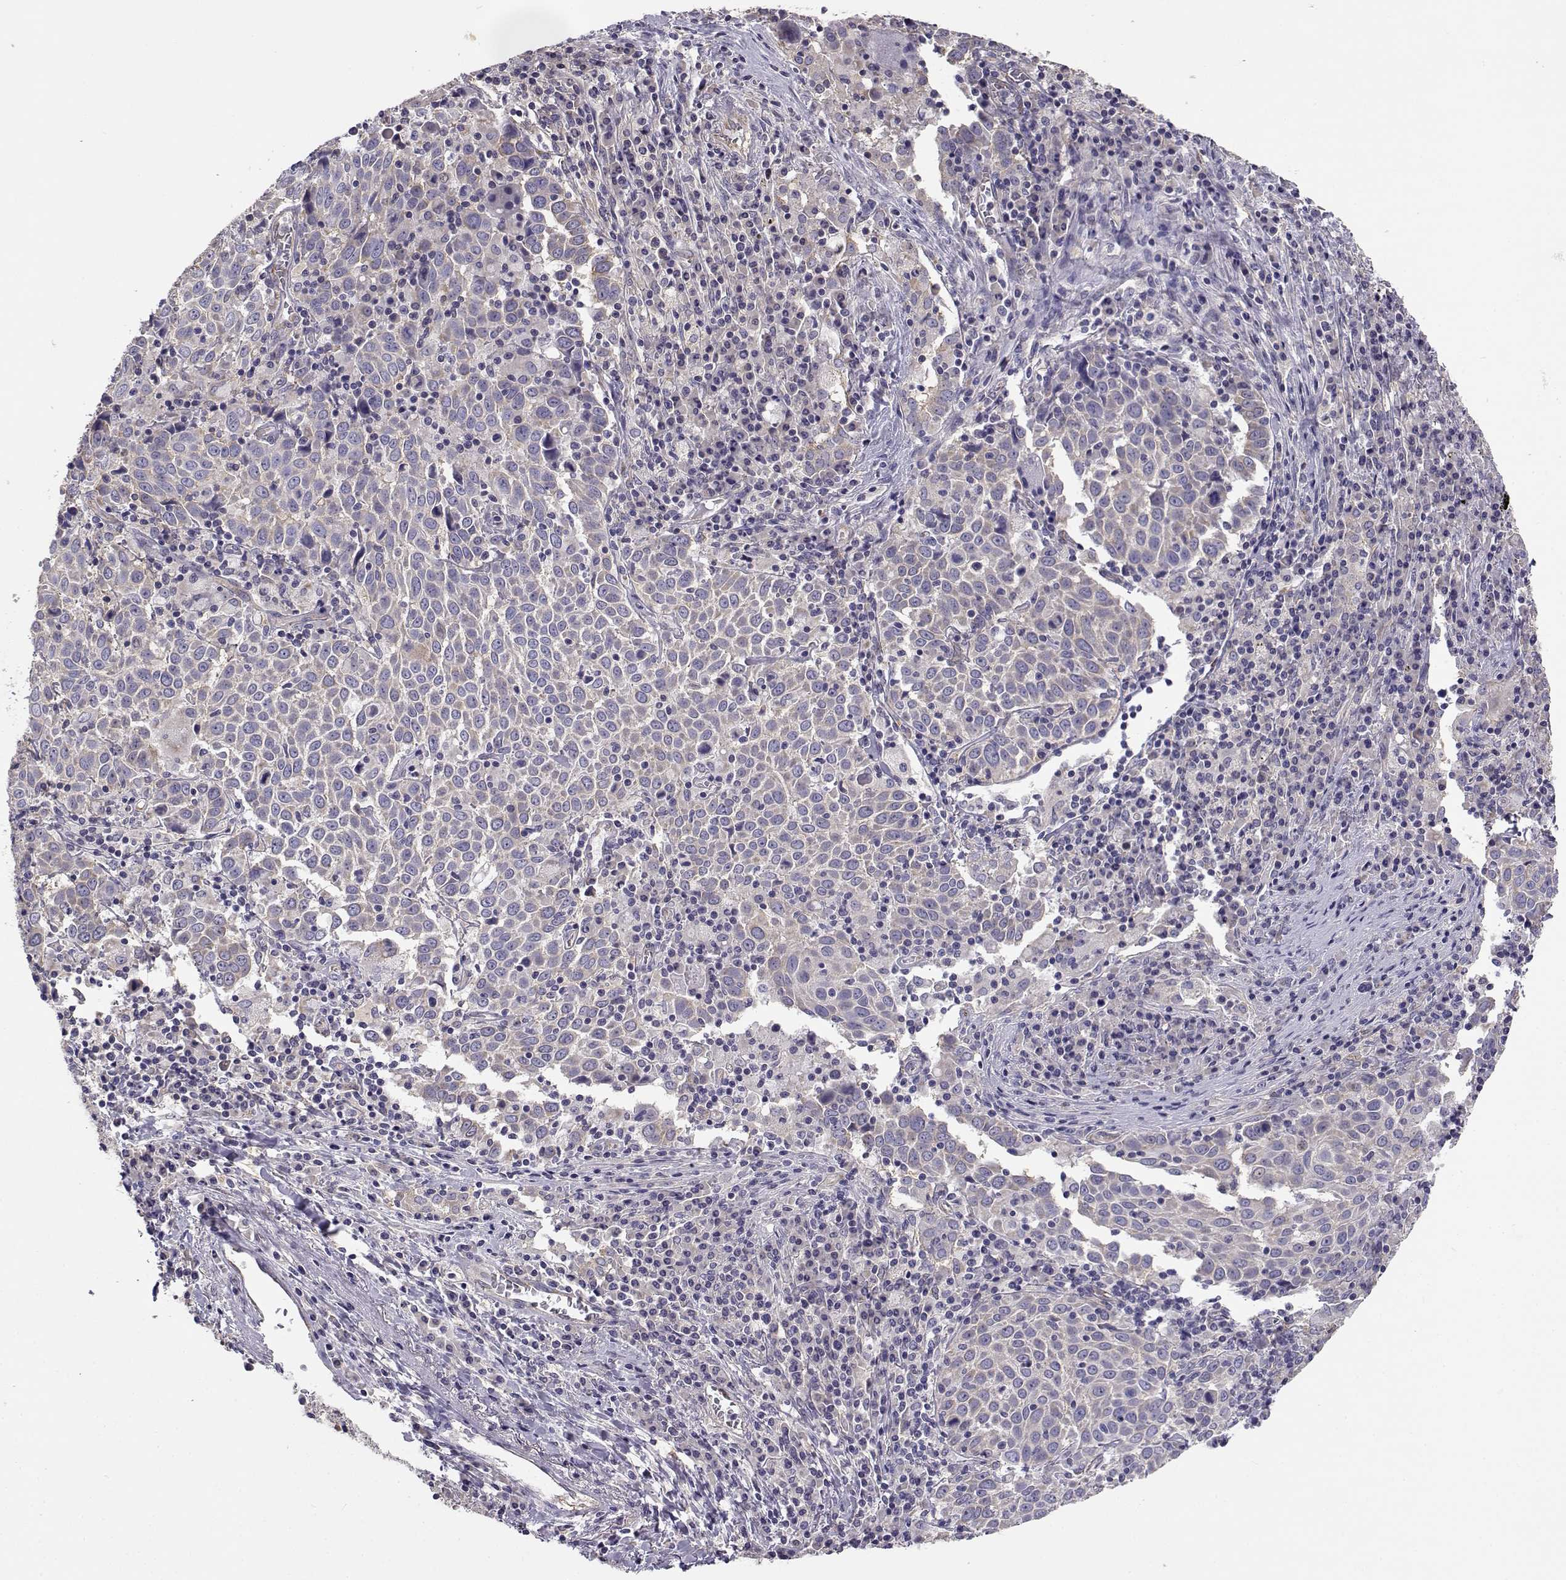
{"staining": {"intensity": "weak", "quantity": "<25%", "location": "cytoplasmic/membranous"}, "tissue": "lung cancer", "cell_type": "Tumor cells", "image_type": "cancer", "snomed": [{"axis": "morphology", "description": "Squamous cell carcinoma, NOS"}, {"axis": "topography", "description": "Lung"}], "caption": "Tumor cells show no significant positivity in squamous cell carcinoma (lung).", "gene": "BEND6", "patient": {"sex": "male", "age": 57}}